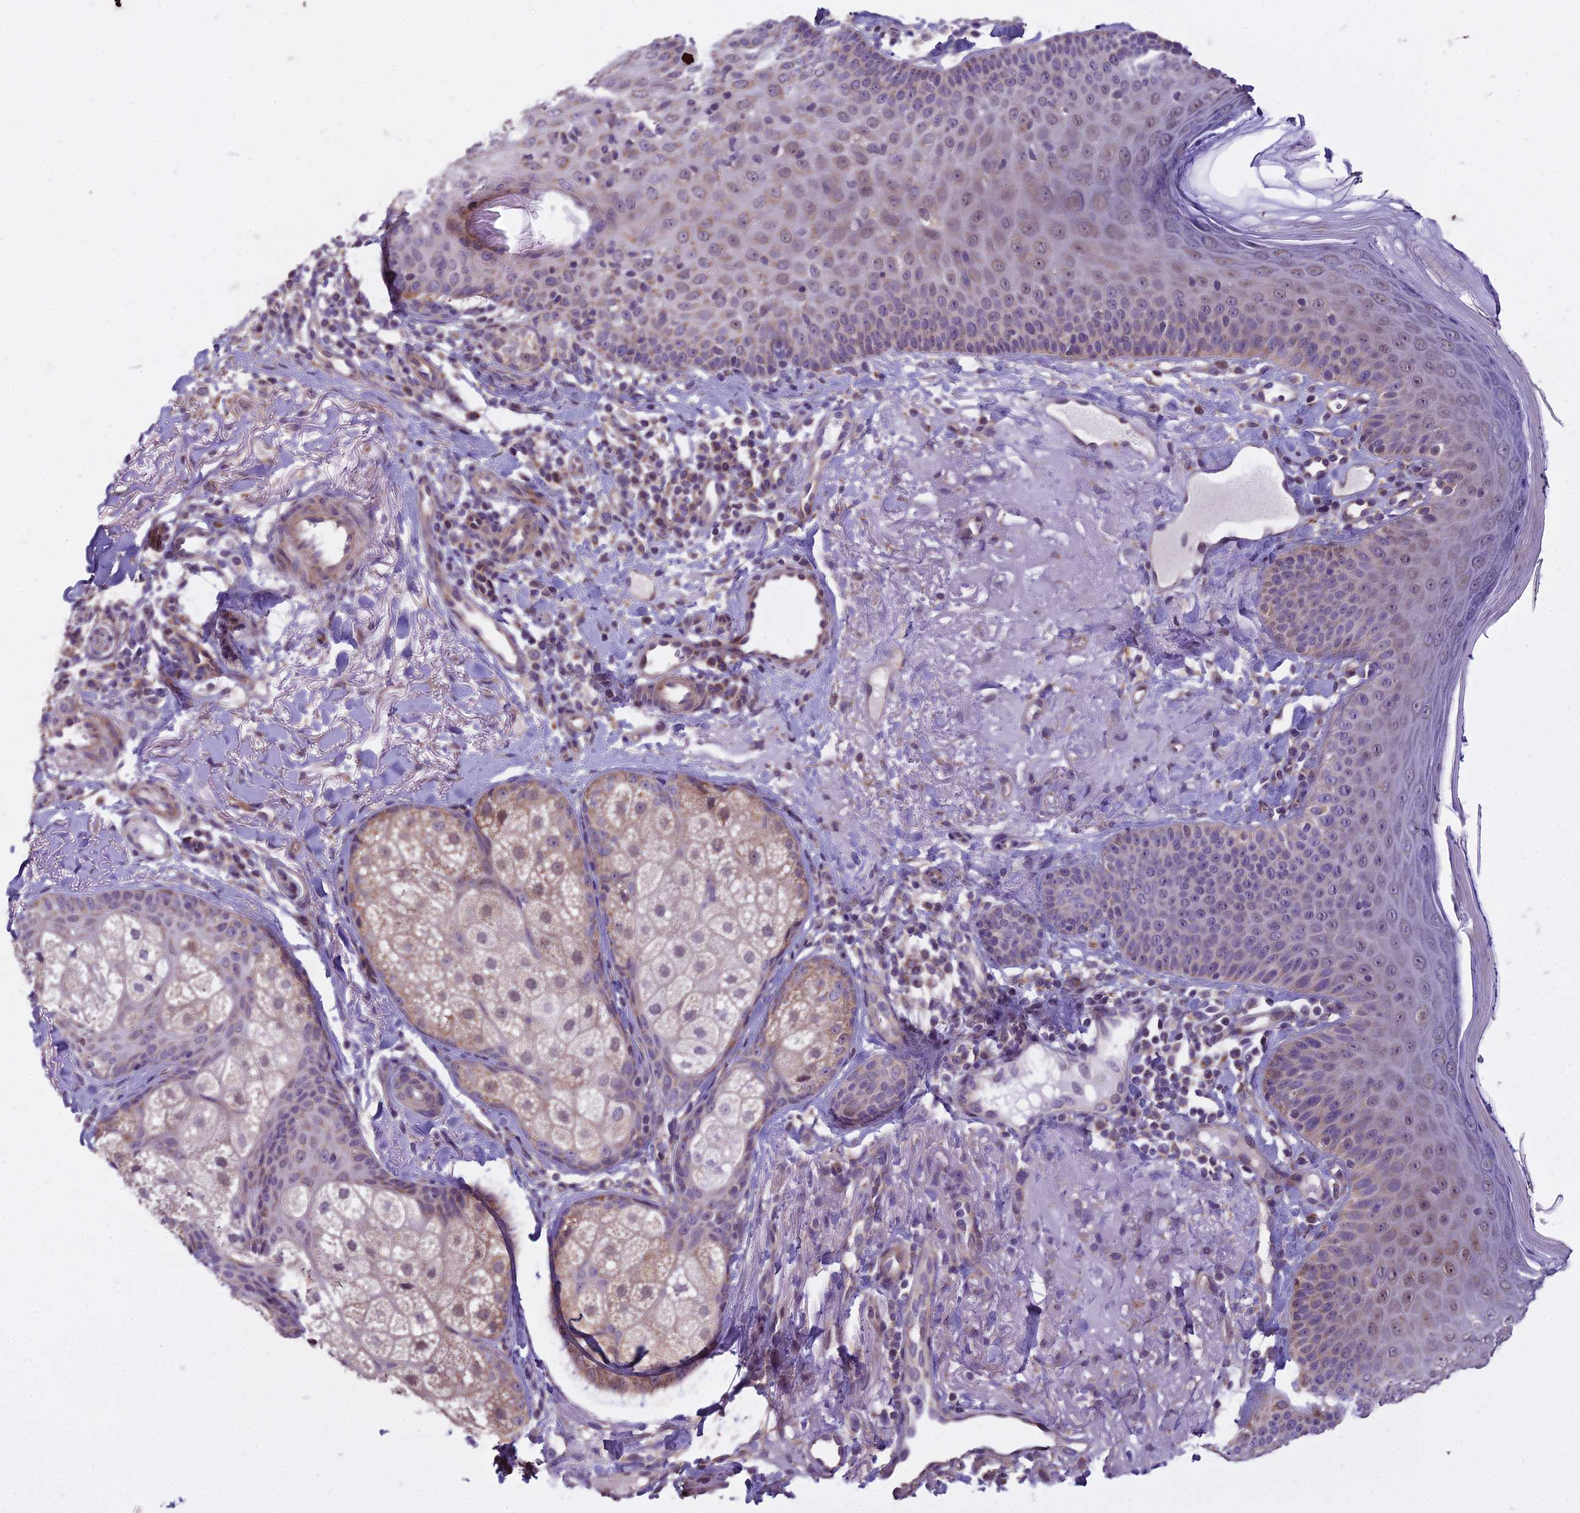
{"staining": {"intensity": "weak", "quantity": "25%-75%", "location": "cytoplasmic/membranous"}, "tissue": "skin", "cell_type": "Fibroblasts", "image_type": "normal", "snomed": [{"axis": "morphology", "description": "Normal tissue, NOS"}, {"axis": "topography", "description": "Skin"}], "caption": "Human skin stained for a protein (brown) demonstrates weak cytoplasmic/membranous positive expression in about 25%-75% of fibroblasts.", "gene": "DUS2", "patient": {"sex": "male", "age": 57}}